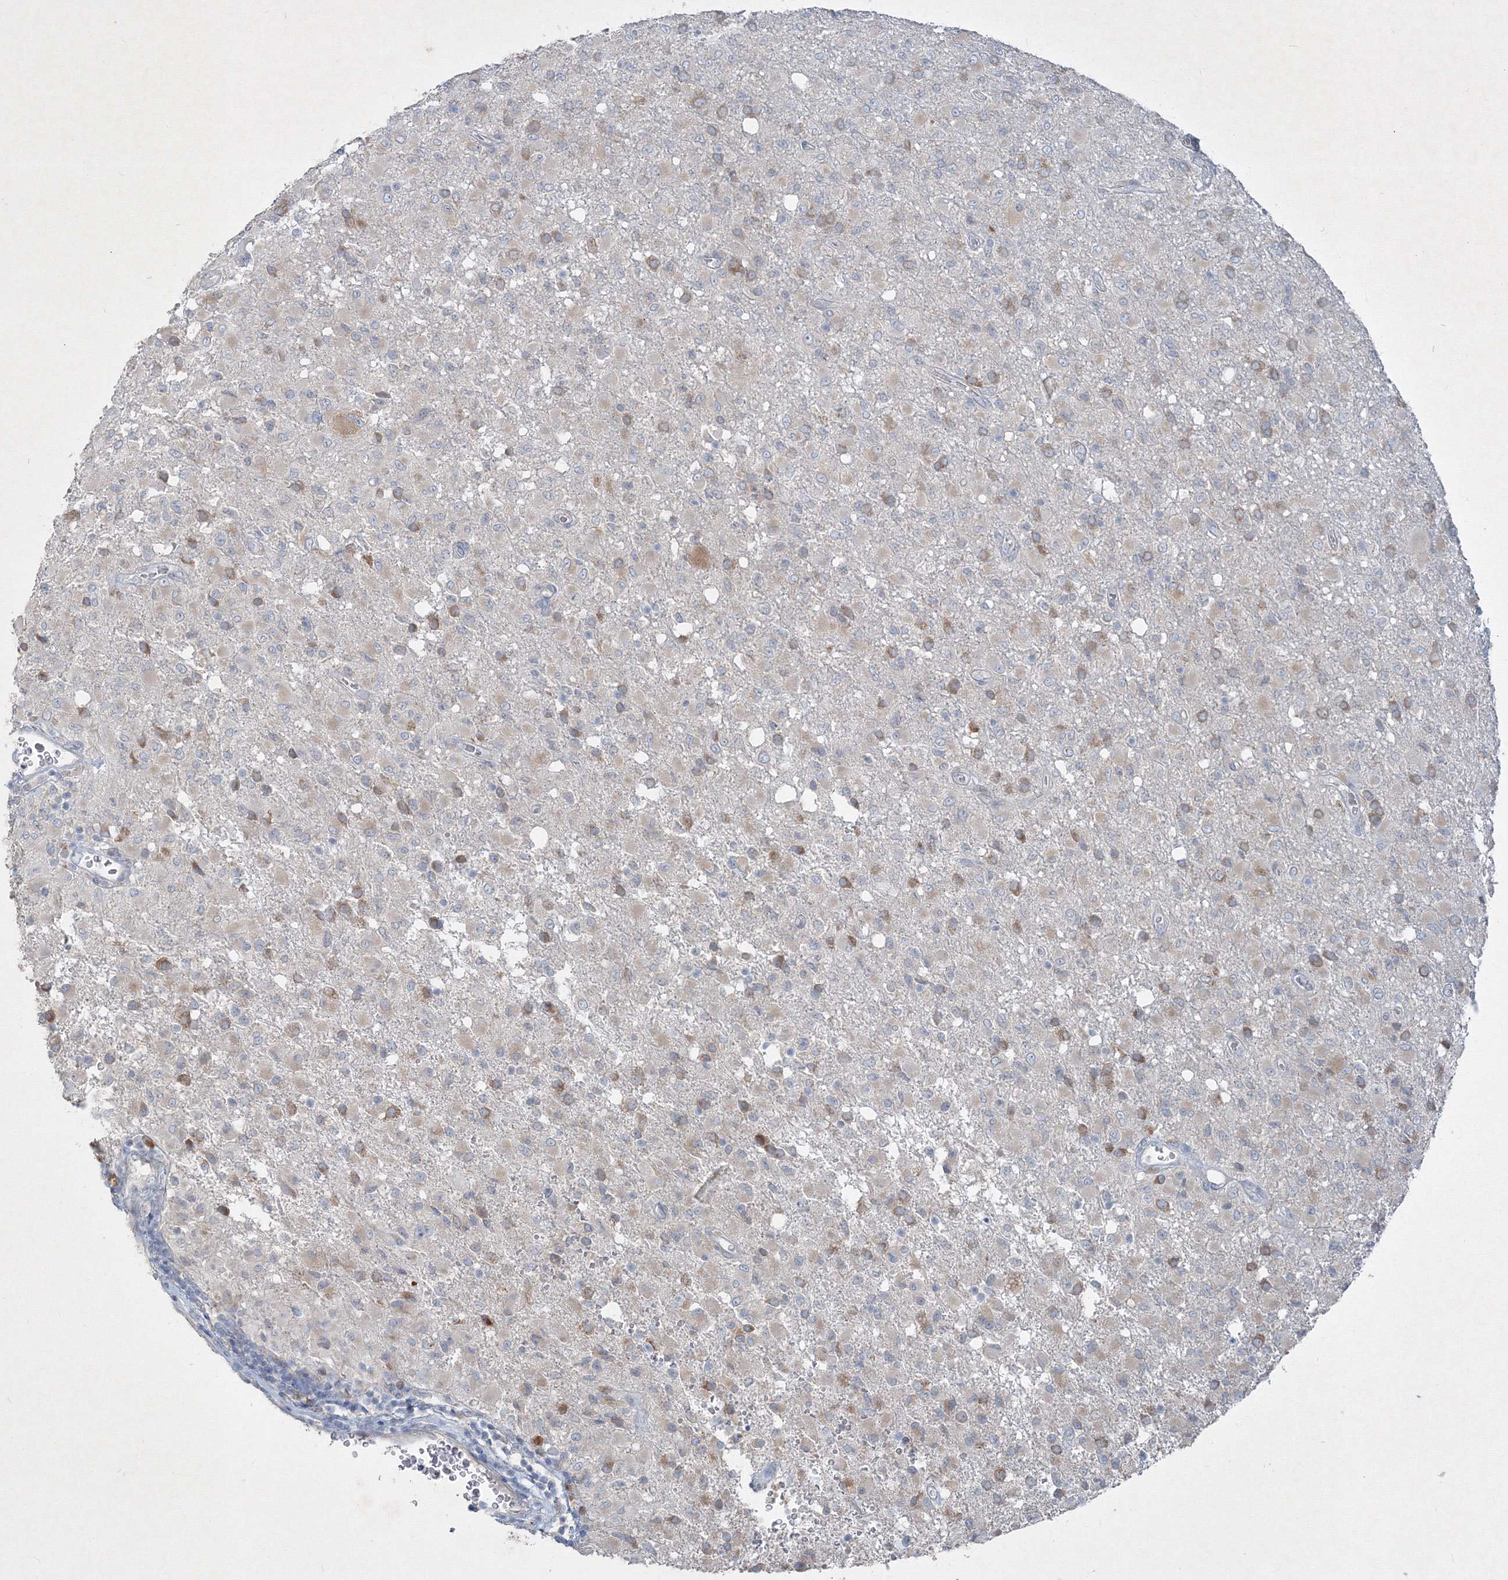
{"staining": {"intensity": "weak", "quantity": "25%-75%", "location": "cytoplasmic/membranous"}, "tissue": "glioma", "cell_type": "Tumor cells", "image_type": "cancer", "snomed": [{"axis": "morphology", "description": "Glioma, malignant, High grade"}, {"axis": "topography", "description": "Brain"}], "caption": "Weak cytoplasmic/membranous expression for a protein is appreciated in about 25%-75% of tumor cells of malignant glioma (high-grade) using immunohistochemistry.", "gene": "IFNAR1", "patient": {"sex": "female", "age": 57}}